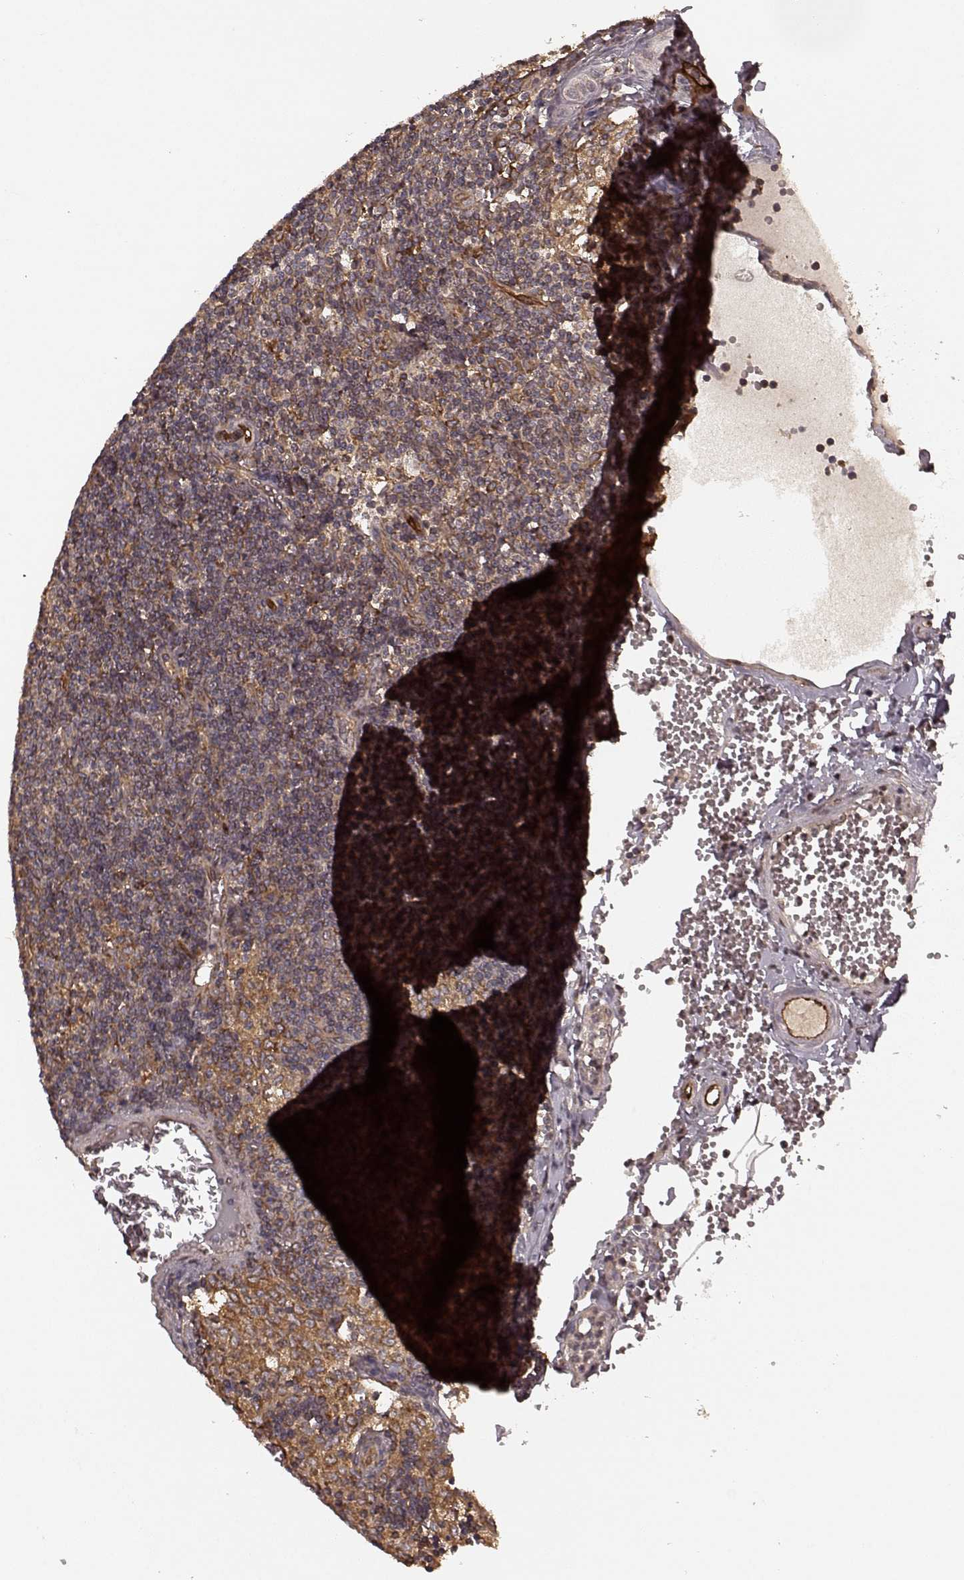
{"staining": {"intensity": "weak", "quantity": ">75%", "location": "cytoplasmic/membranous"}, "tissue": "lymph node", "cell_type": "Germinal center cells", "image_type": "normal", "snomed": [{"axis": "morphology", "description": "Normal tissue, NOS"}, {"axis": "topography", "description": "Lymph node"}], "caption": "Human lymph node stained with a brown dye exhibits weak cytoplasmic/membranous positive positivity in approximately >75% of germinal center cells.", "gene": "AGPAT1", "patient": {"sex": "female", "age": 50}}